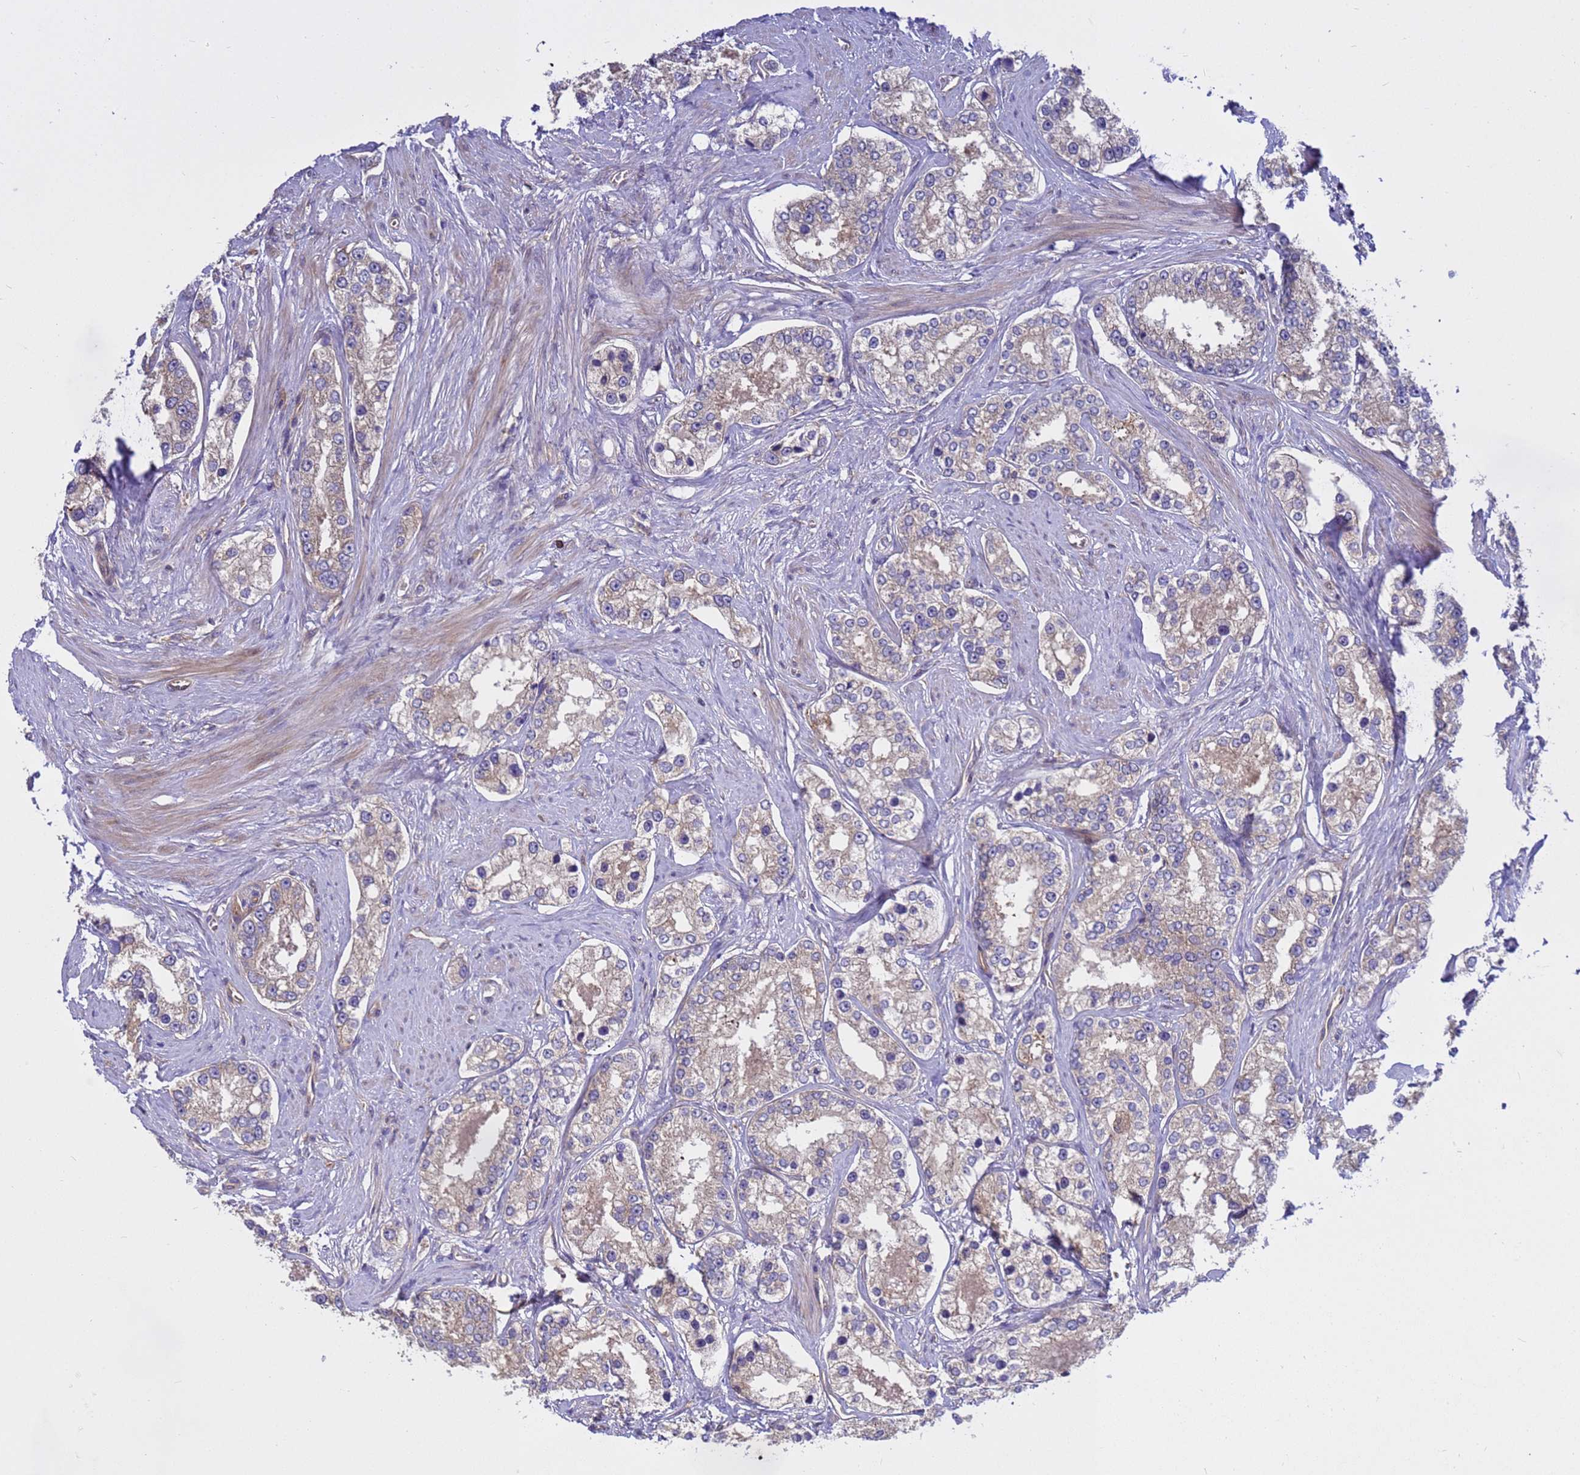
{"staining": {"intensity": "weak", "quantity": "25%-75%", "location": "cytoplasmic/membranous"}, "tissue": "prostate cancer", "cell_type": "Tumor cells", "image_type": "cancer", "snomed": [{"axis": "morphology", "description": "Normal tissue, NOS"}, {"axis": "morphology", "description": "Adenocarcinoma, High grade"}, {"axis": "topography", "description": "Prostate"}], "caption": "This photomicrograph reveals prostate high-grade adenocarcinoma stained with immunohistochemistry to label a protein in brown. The cytoplasmic/membranous of tumor cells show weak positivity for the protein. Nuclei are counter-stained blue.", "gene": "BECN1", "patient": {"sex": "male", "age": 83}}